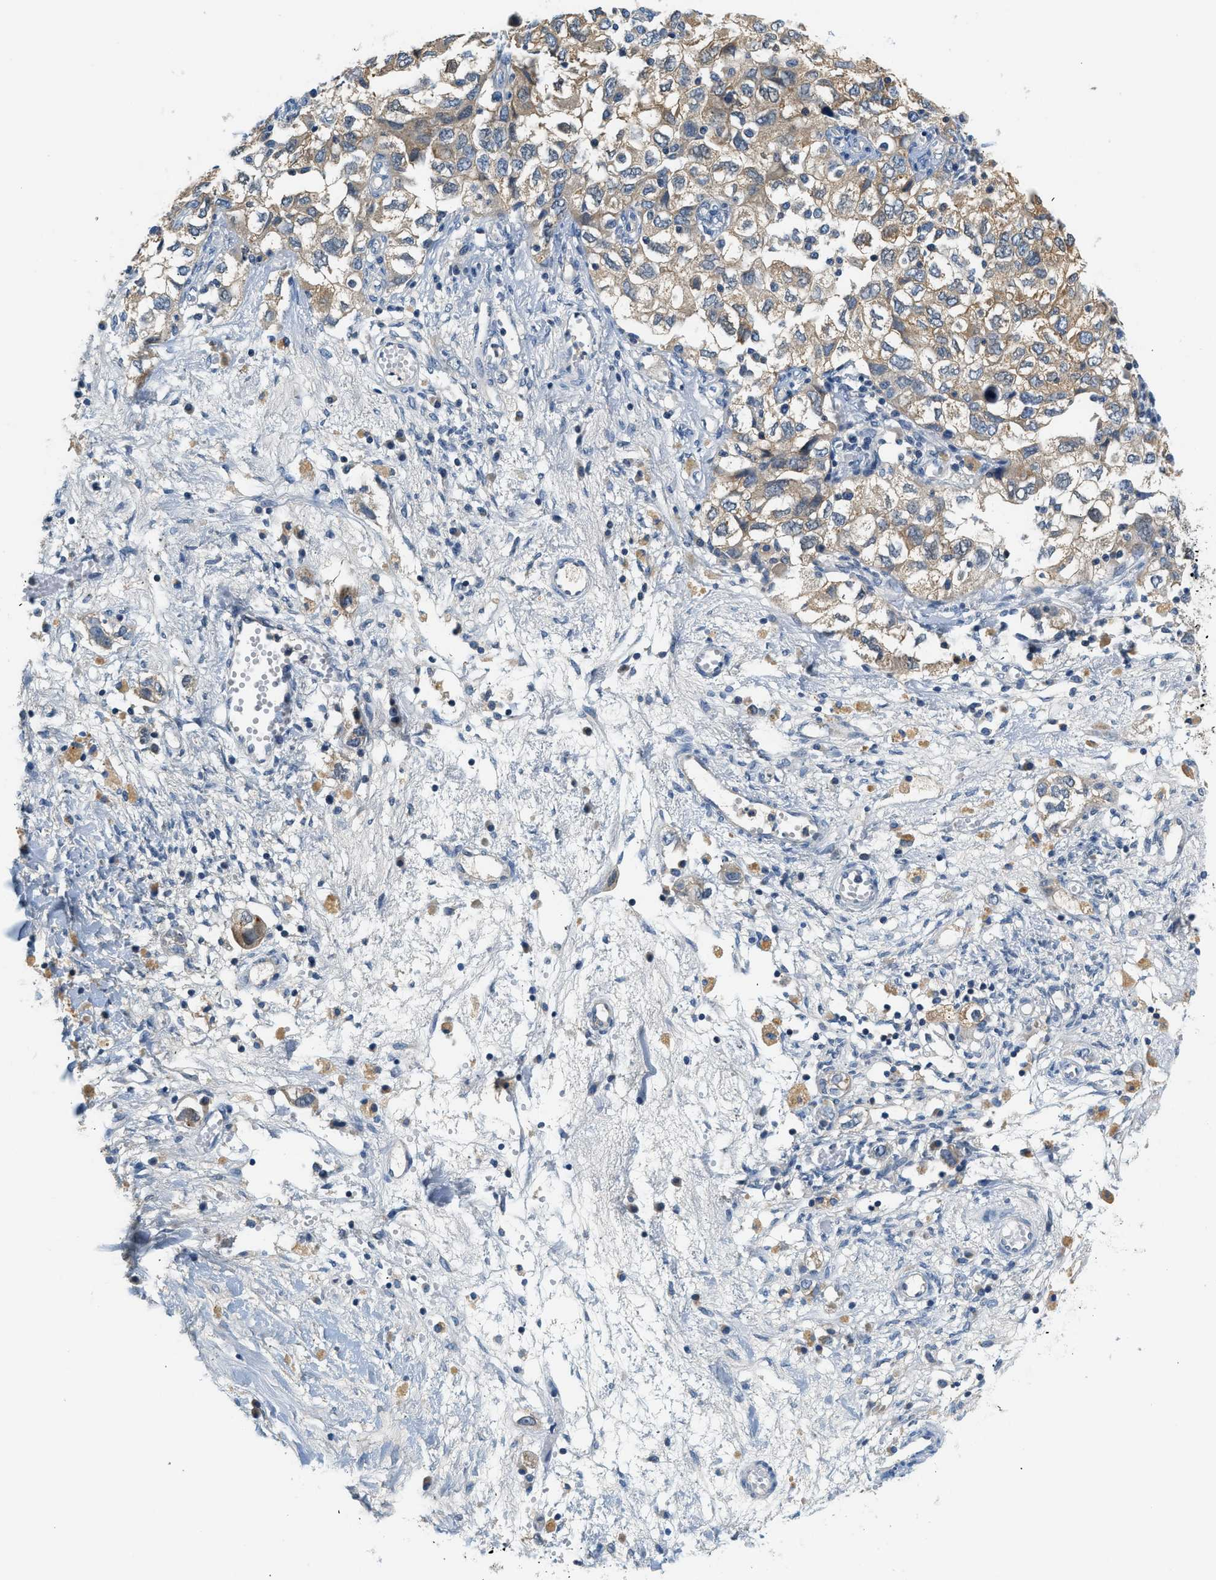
{"staining": {"intensity": "weak", "quantity": ">75%", "location": "cytoplasmic/membranous"}, "tissue": "ovarian cancer", "cell_type": "Tumor cells", "image_type": "cancer", "snomed": [{"axis": "morphology", "description": "Carcinoma, NOS"}, {"axis": "morphology", "description": "Cystadenocarcinoma, serous, NOS"}, {"axis": "topography", "description": "Ovary"}], "caption": "This histopathology image demonstrates serous cystadenocarcinoma (ovarian) stained with immunohistochemistry (IHC) to label a protein in brown. The cytoplasmic/membranous of tumor cells show weak positivity for the protein. Nuclei are counter-stained blue.", "gene": "SLC35E1", "patient": {"sex": "female", "age": 69}}